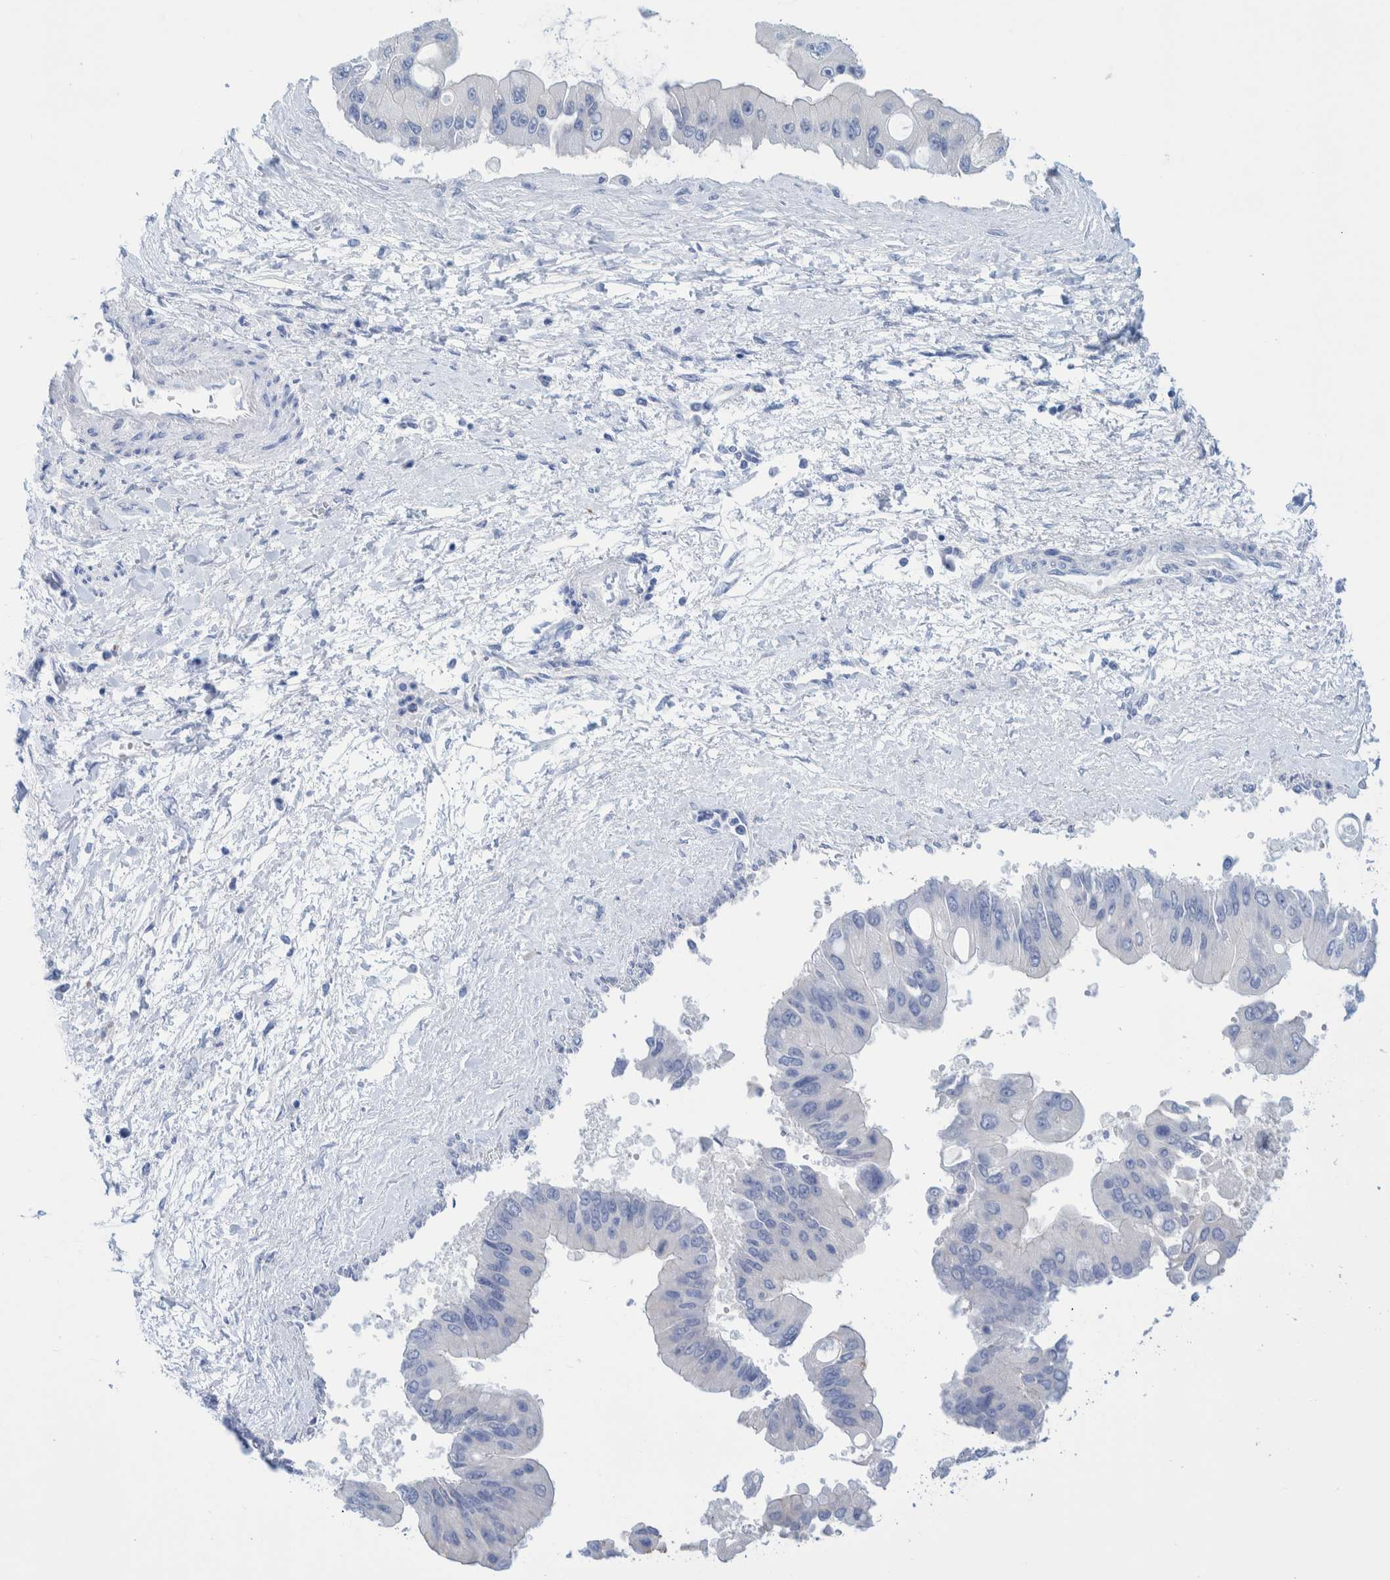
{"staining": {"intensity": "negative", "quantity": "none", "location": "none"}, "tissue": "liver cancer", "cell_type": "Tumor cells", "image_type": "cancer", "snomed": [{"axis": "morphology", "description": "Cholangiocarcinoma"}, {"axis": "topography", "description": "Liver"}], "caption": "Liver cholangiocarcinoma was stained to show a protein in brown. There is no significant staining in tumor cells.", "gene": "PERP", "patient": {"sex": "male", "age": 50}}